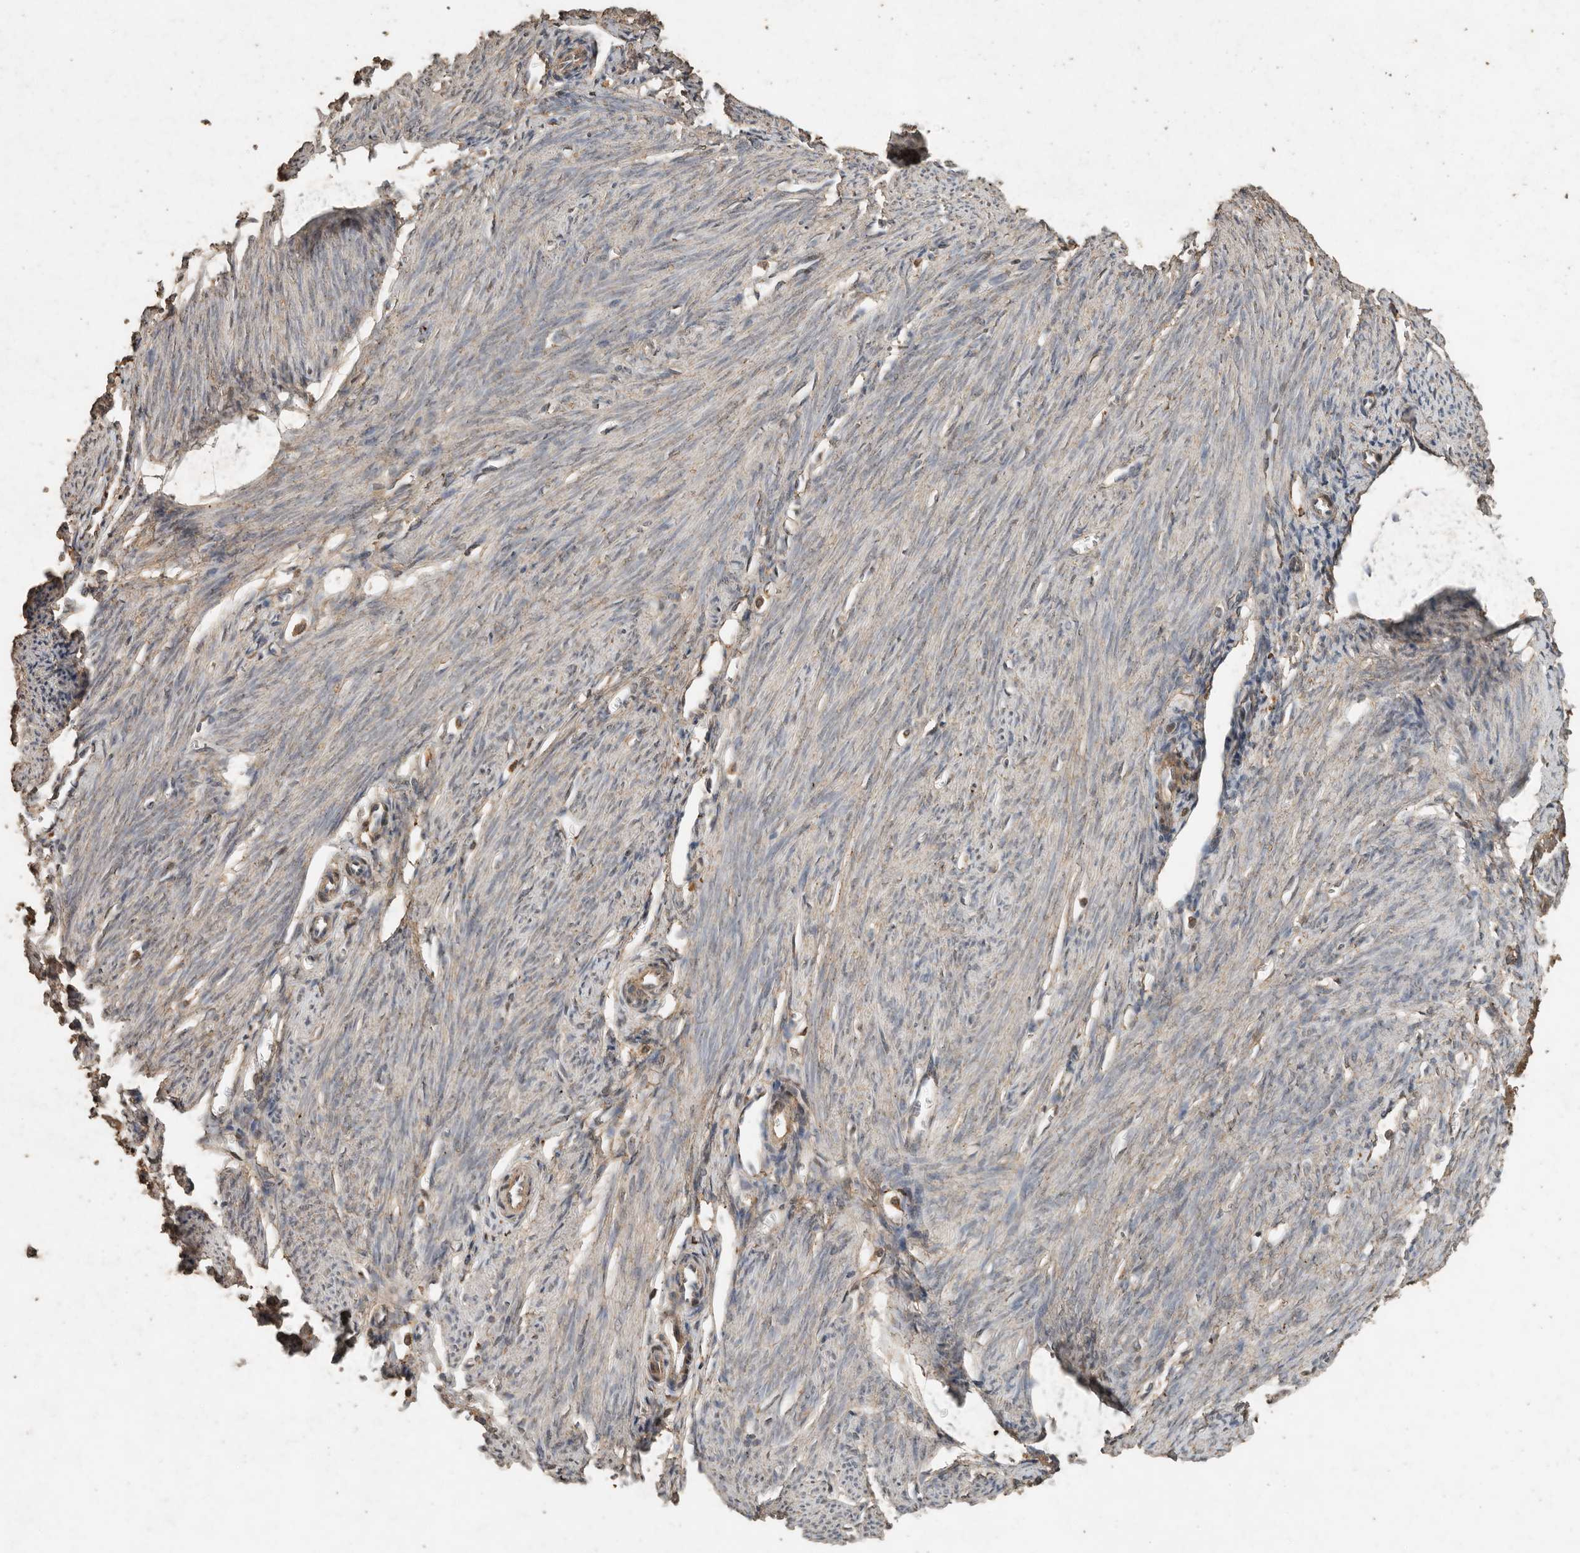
{"staining": {"intensity": "moderate", "quantity": "25%-75%", "location": "cytoplasmic/membranous"}, "tissue": "endometrium", "cell_type": "Cells in endometrial stroma", "image_type": "normal", "snomed": [{"axis": "morphology", "description": "Normal tissue, NOS"}, {"axis": "morphology", "description": "Adenocarcinoma, NOS"}, {"axis": "topography", "description": "Endometrium"}], "caption": "Protein analysis of benign endometrium displays moderate cytoplasmic/membranous staining in approximately 25%-75% of cells in endometrial stroma. (DAB IHC with brightfield microscopy, high magnification).", "gene": "CTF1", "patient": {"sex": "female", "age": 57}}